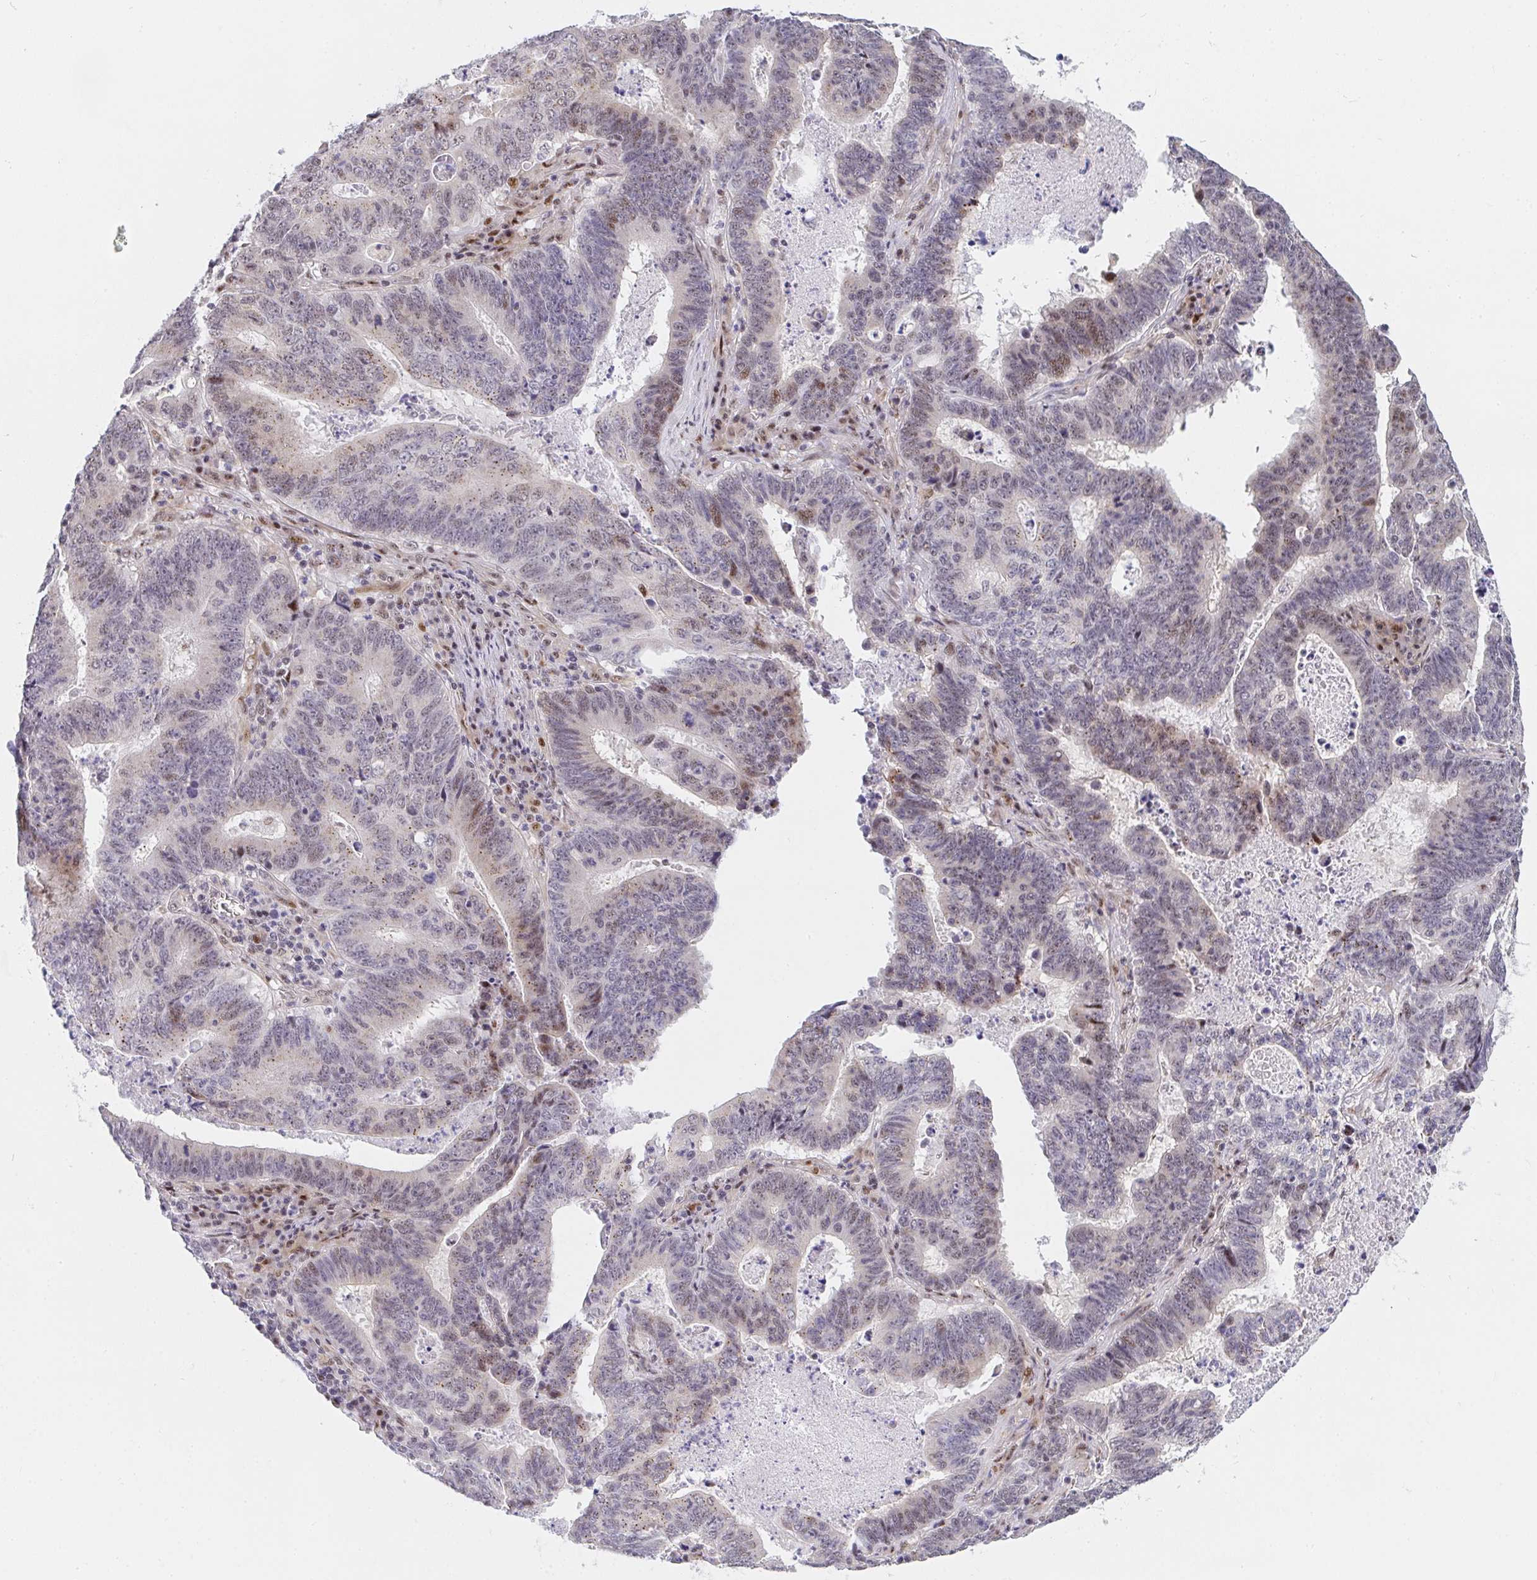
{"staining": {"intensity": "moderate", "quantity": "<25%", "location": "nuclear"}, "tissue": "lung cancer", "cell_type": "Tumor cells", "image_type": "cancer", "snomed": [{"axis": "morphology", "description": "Aneuploidy"}, {"axis": "morphology", "description": "Adenocarcinoma, NOS"}, {"axis": "morphology", "description": "Adenocarcinoma primary or metastatic"}, {"axis": "topography", "description": "Lung"}], "caption": "The micrograph exhibits staining of lung cancer, revealing moderate nuclear protein staining (brown color) within tumor cells.", "gene": "ZIC3", "patient": {"sex": "female", "age": 75}}